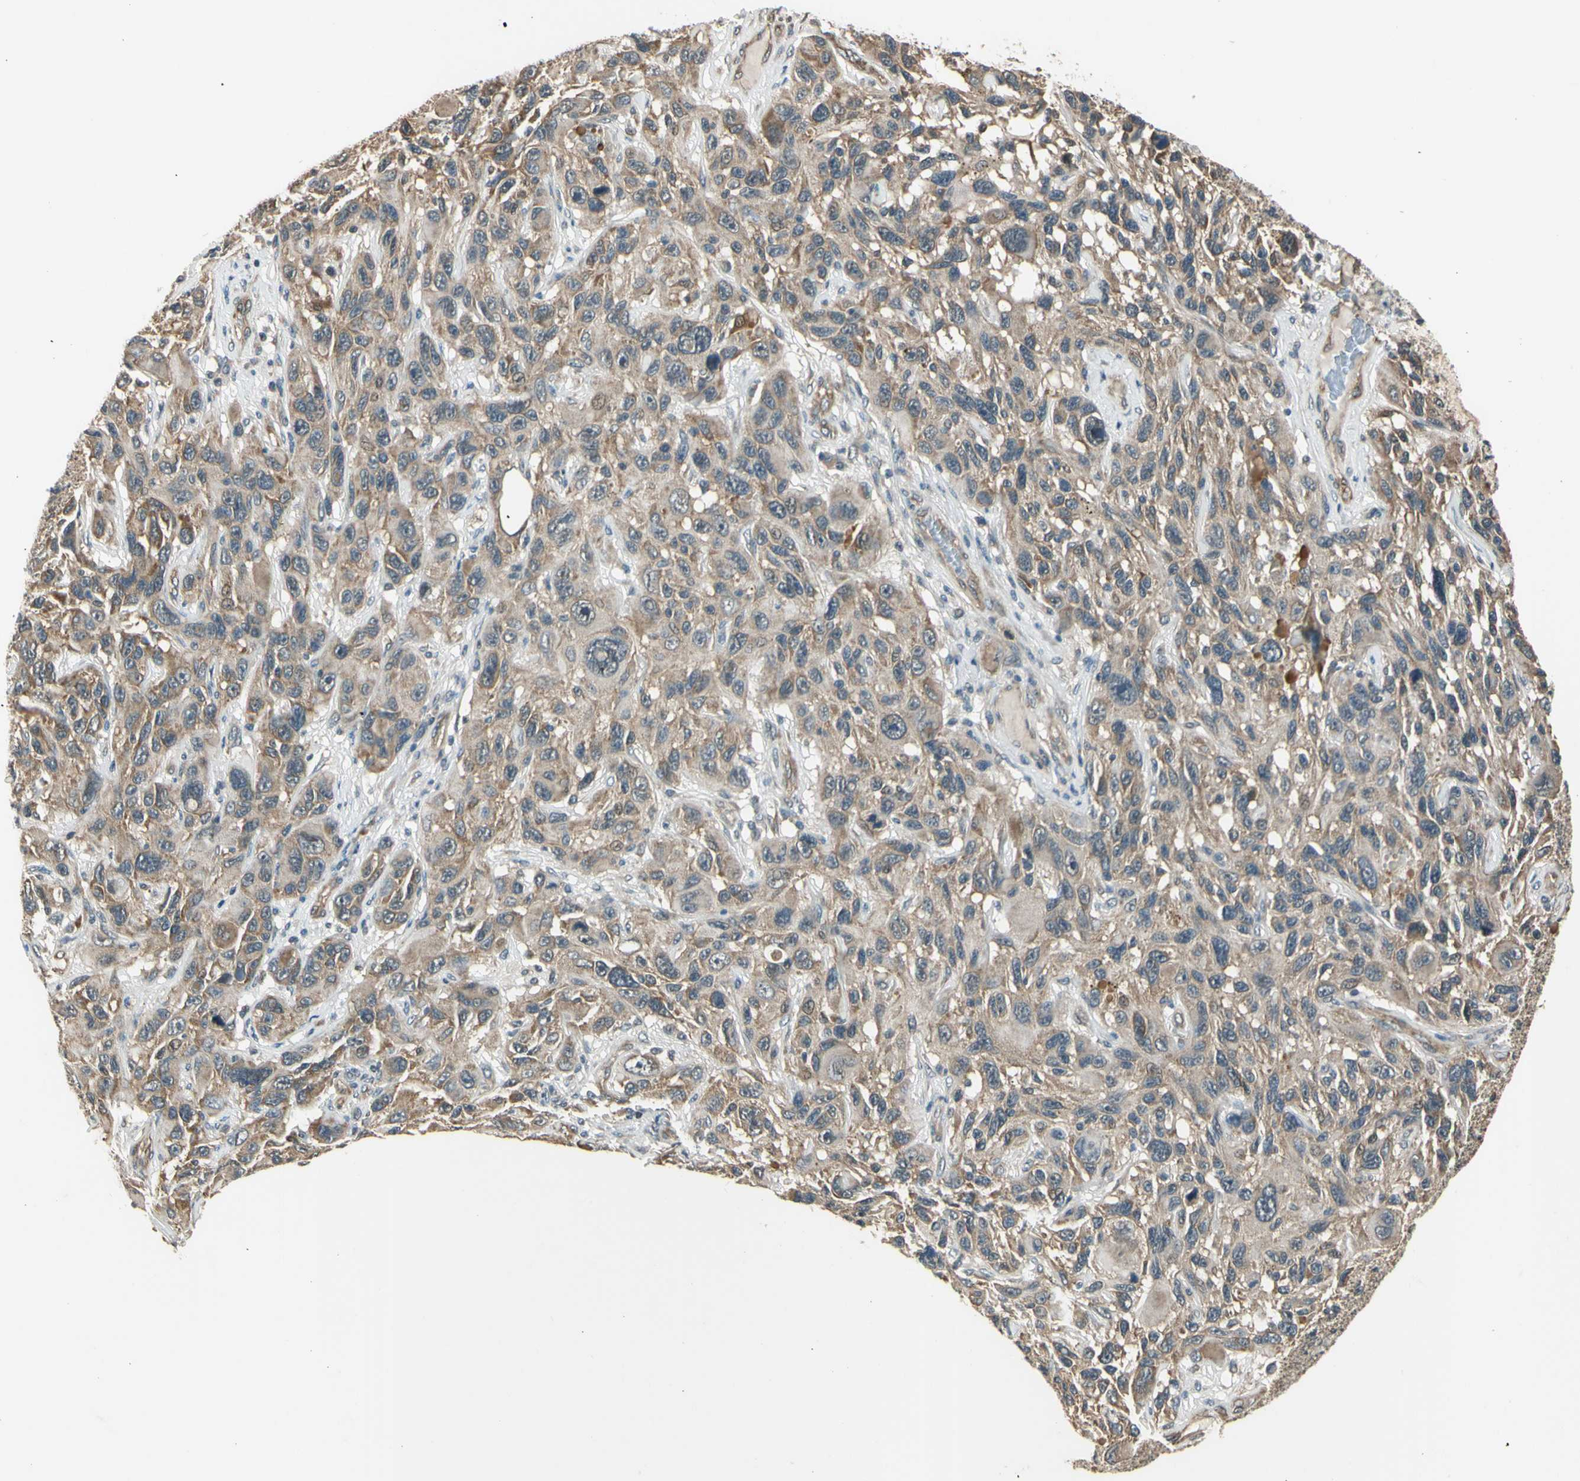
{"staining": {"intensity": "weak", "quantity": ">75%", "location": "cytoplasmic/membranous"}, "tissue": "melanoma", "cell_type": "Tumor cells", "image_type": "cancer", "snomed": [{"axis": "morphology", "description": "Malignant melanoma, NOS"}, {"axis": "topography", "description": "Skin"}], "caption": "This photomicrograph shows immunohistochemistry staining of human melanoma, with low weak cytoplasmic/membranous positivity in approximately >75% of tumor cells.", "gene": "EFNB2", "patient": {"sex": "male", "age": 53}}